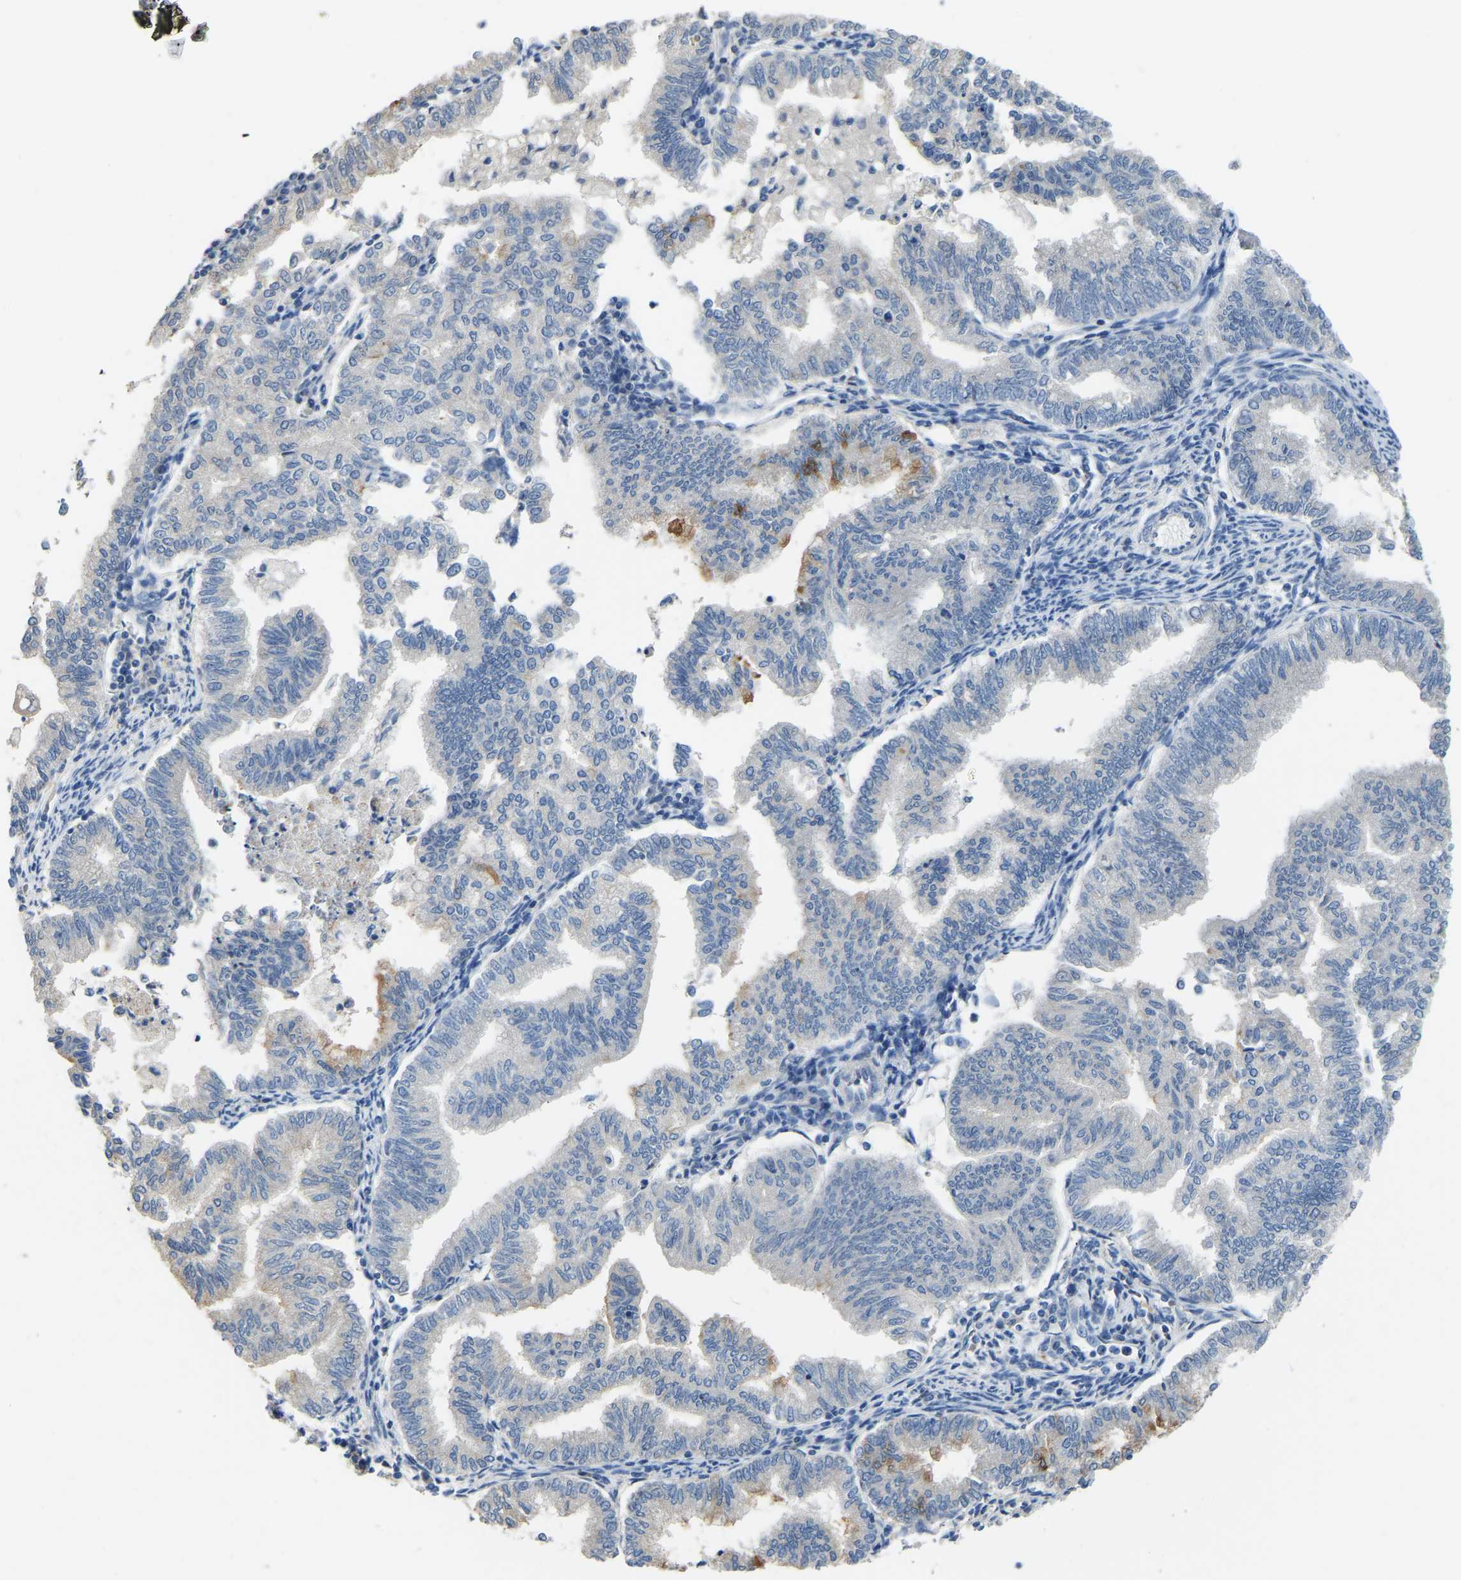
{"staining": {"intensity": "negative", "quantity": "none", "location": "none"}, "tissue": "endometrial cancer", "cell_type": "Tumor cells", "image_type": "cancer", "snomed": [{"axis": "morphology", "description": "Polyp, NOS"}, {"axis": "morphology", "description": "Adenocarcinoma, NOS"}, {"axis": "morphology", "description": "Adenoma, NOS"}, {"axis": "topography", "description": "Endometrium"}], "caption": "This is an immunohistochemistry photomicrograph of human endometrial cancer (adenocarcinoma). There is no expression in tumor cells.", "gene": "HIGD2B", "patient": {"sex": "female", "age": 79}}